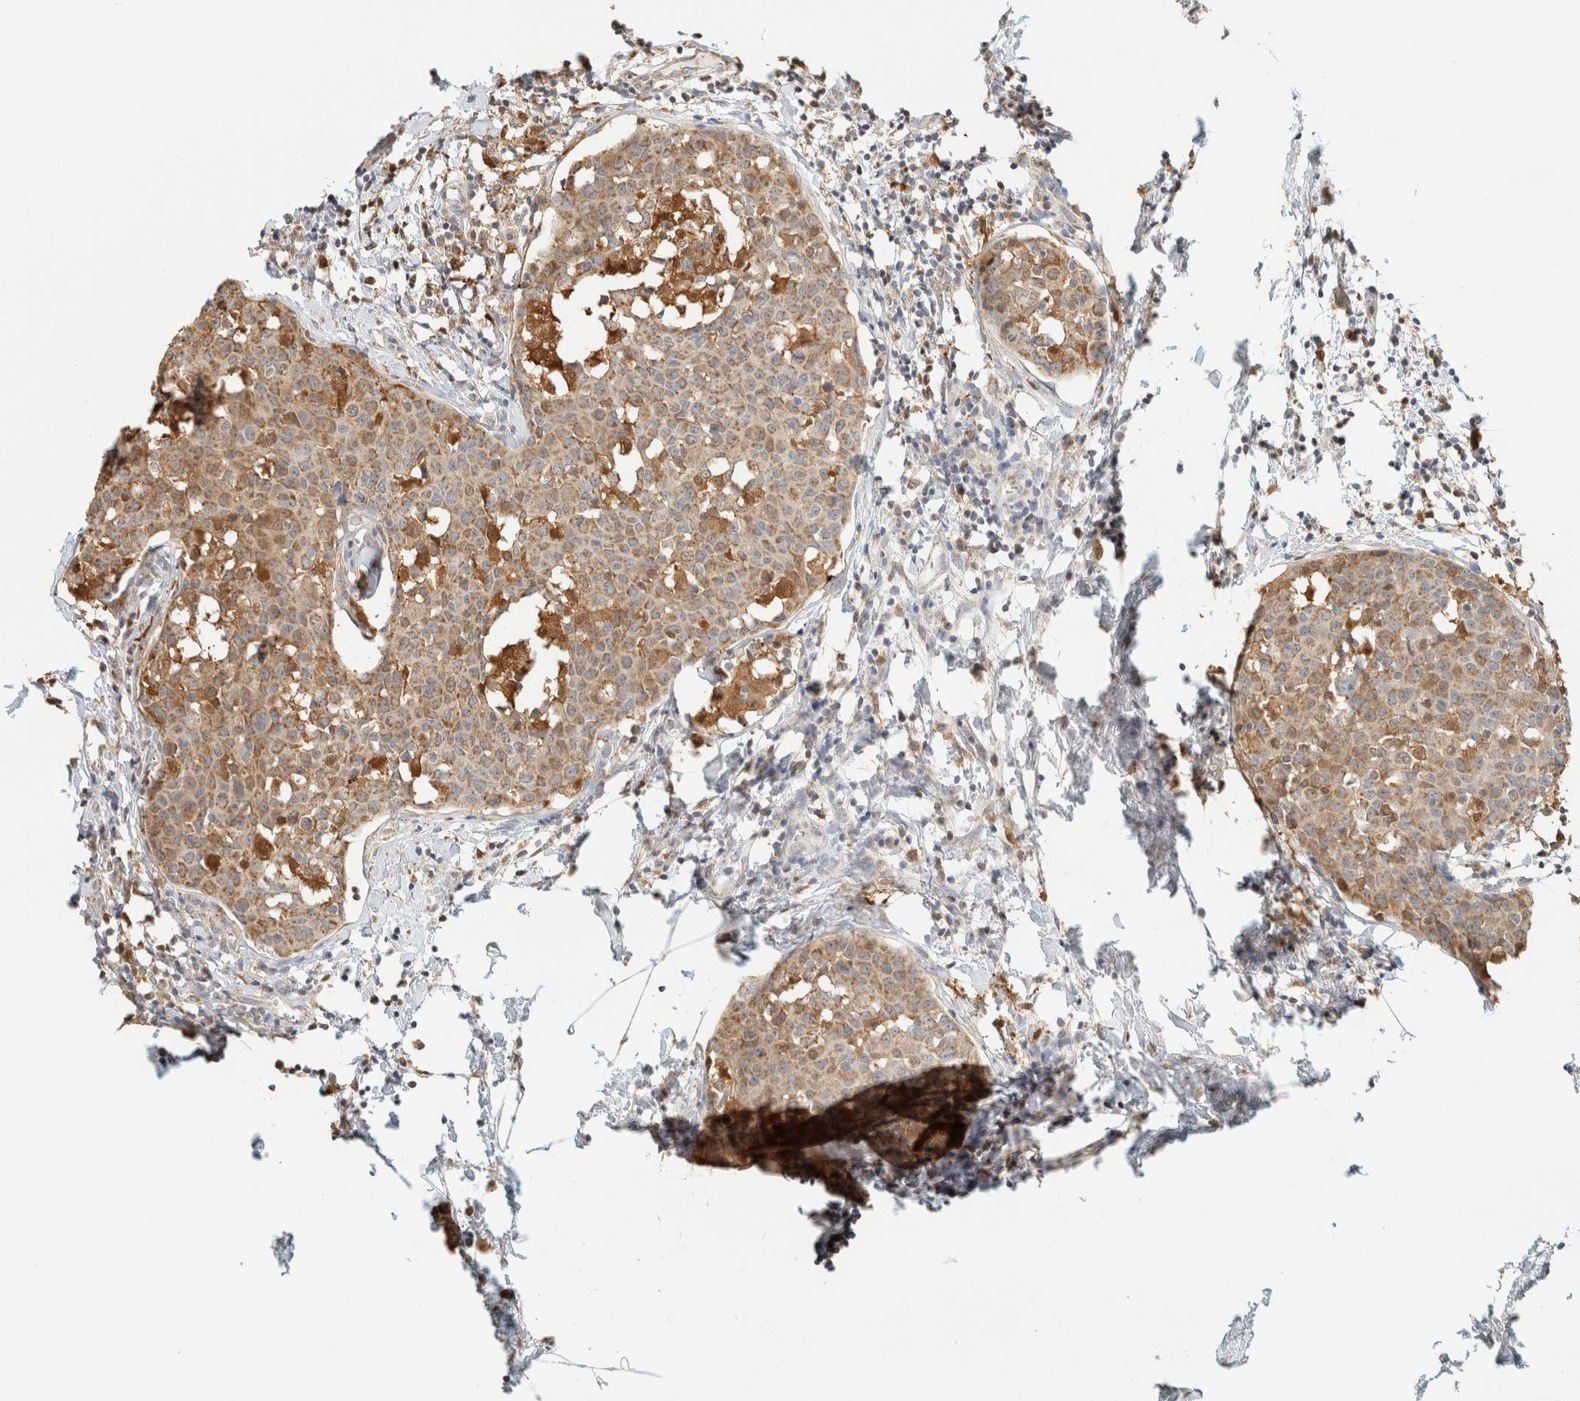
{"staining": {"intensity": "moderate", "quantity": ">75%", "location": "cytoplasmic/membranous"}, "tissue": "breast cancer", "cell_type": "Tumor cells", "image_type": "cancer", "snomed": [{"axis": "morphology", "description": "Normal tissue, NOS"}, {"axis": "morphology", "description": "Duct carcinoma"}, {"axis": "topography", "description": "Breast"}], "caption": "The histopathology image shows staining of breast cancer (intraductal carcinoma), revealing moderate cytoplasmic/membranous protein staining (brown color) within tumor cells. The staining is performed using DAB brown chromogen to label protein expression. The nuclei are counter-stained blue using hematoxylin.", "gene": "CAPG", "patient": {"sex": "female", "age": 37}}